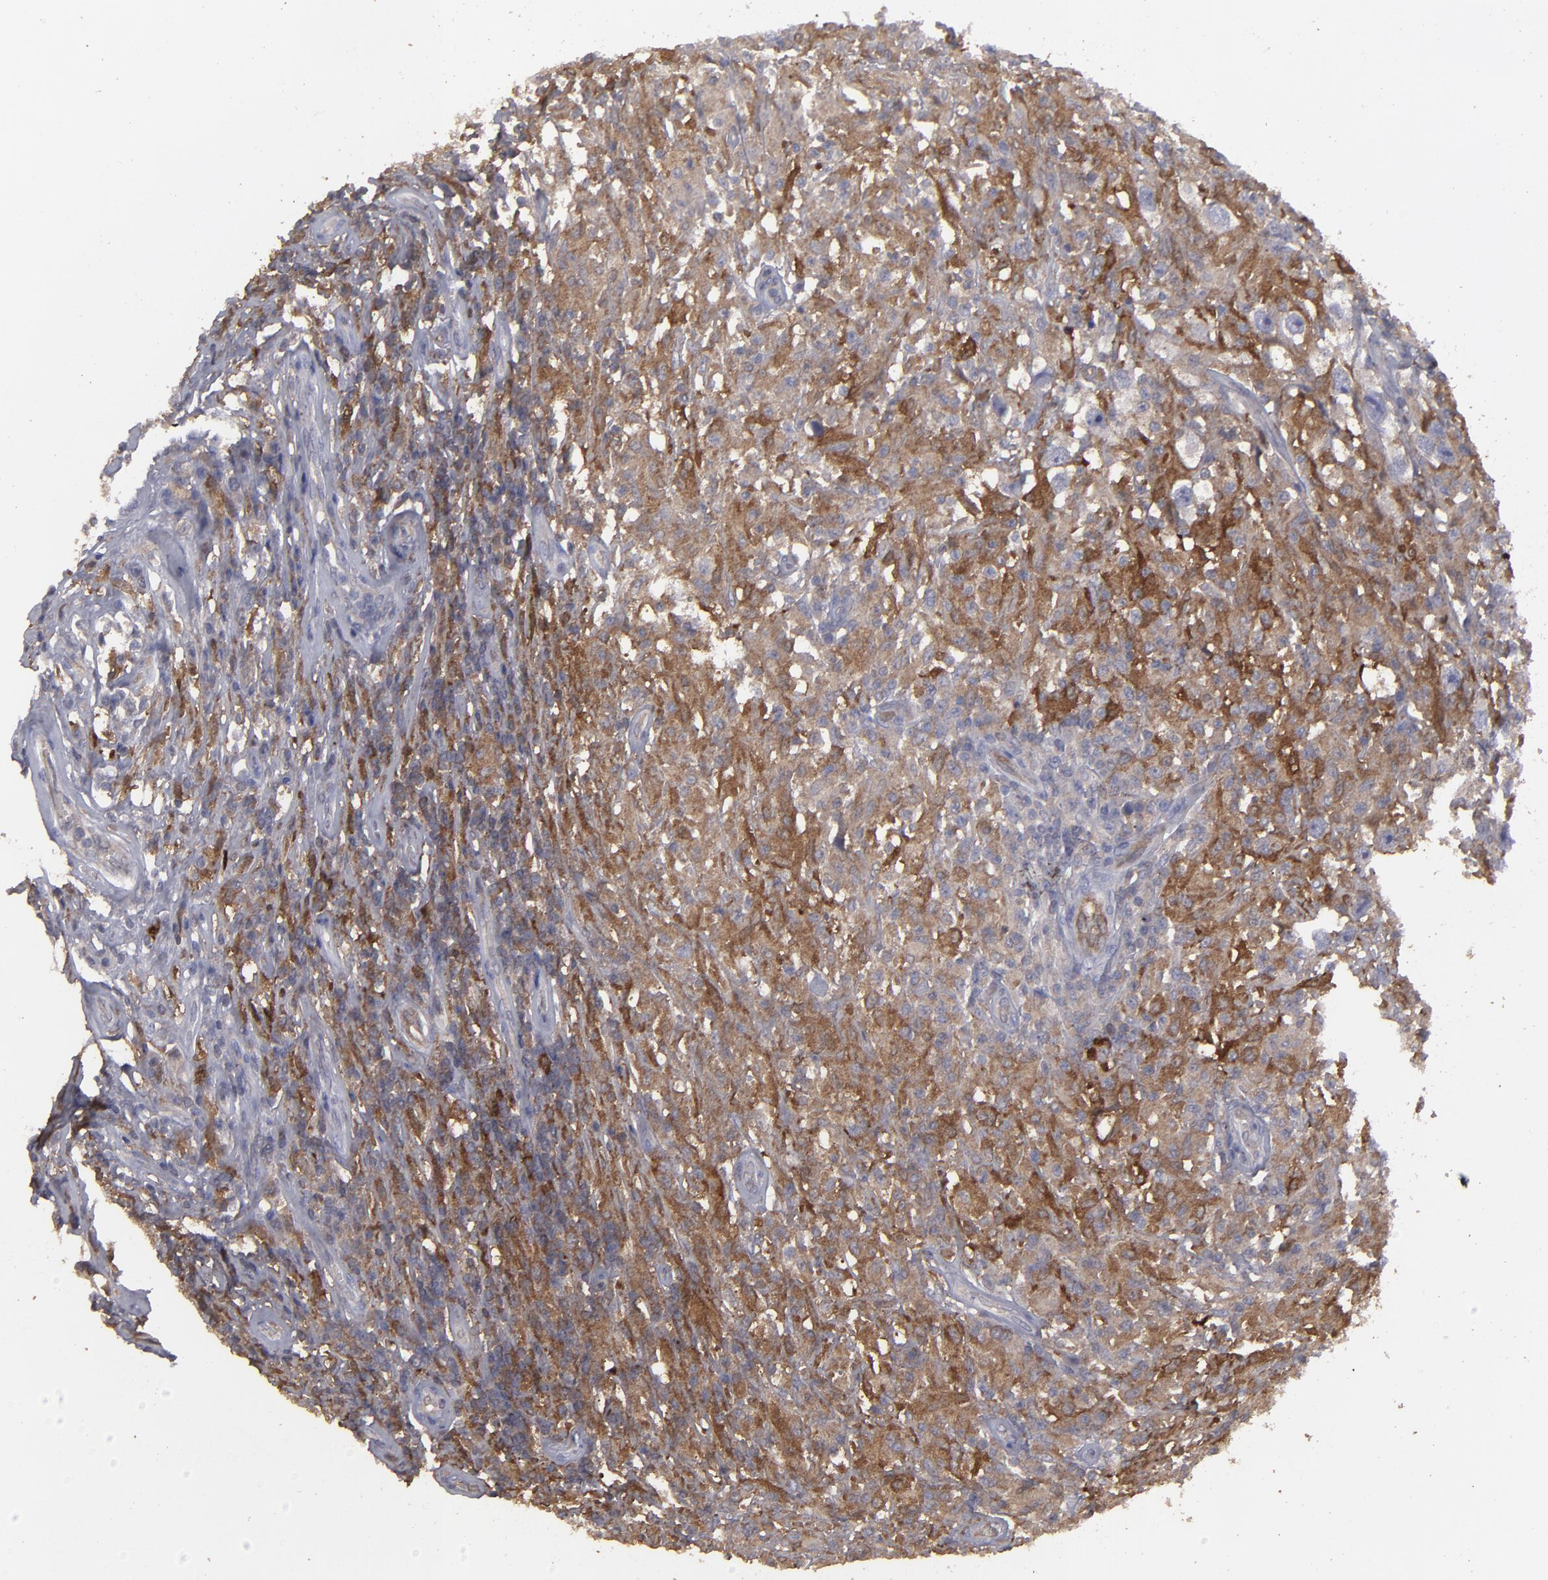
{"staining": {"intensity": "moderate", "quantity": "25%-75%", "location": "cytoplasmic/membranous"}, "tissue": "testis cancer", "cell_type": "Tumor cells", "image_type": "cancer", "snomed": [{"axis": "morphology", "description": "Seminoma, NOS"}, {"axis": "topography", "description": "Testis"}], "caption": "The immunohistochemical stain labels moderate cytoplasmic/membranous staining in tumor cells of testis cancer tissue. (Brightfield microscopy of DAB IHC at high magnification).", "gene": "SEMA3G", "patient": {"sex": "male", "age": 34}}